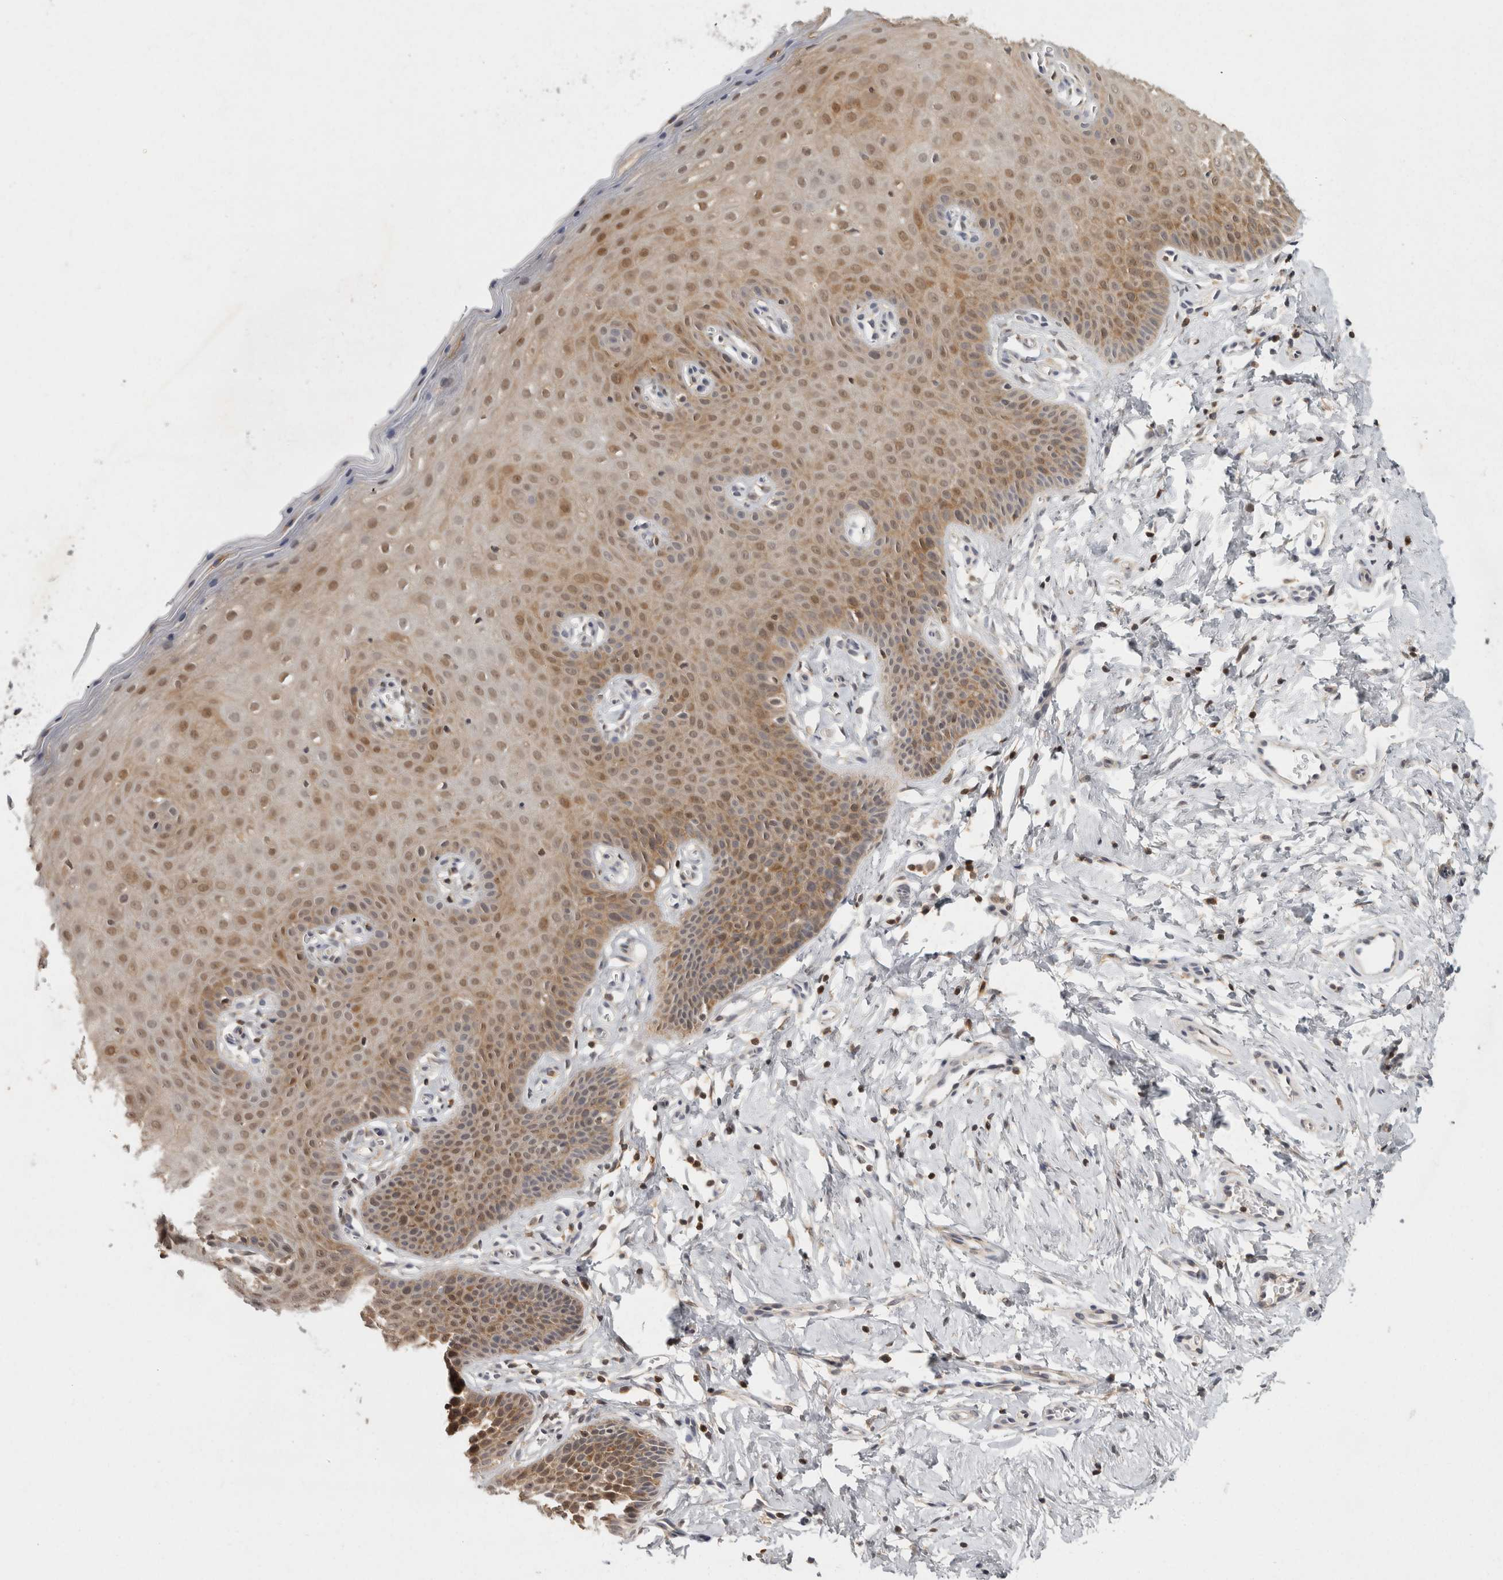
{"staining": {"intensity": "weak", "quantity": "<25%", "location": "cytoplasmic/membranous"}, "tissue": "cervix", "cell_type": "Glandular cells", "image_type": "normal", "snomed": [{"axis": "morphology", "description": "Normal tissue, NOS"}, {"axis": "topography", "description": "Cervix"}], "caption": "Immunohistochemistry micrograph of unremarkable cervix: human cervix stained with DAB (3,3'-diaminobenzidine) reveals no significant protein staining in glandular cells. Nuclei are stained in blue.", "gene": "ACAT2", "patient": {"sex": "female", "age": 36}}